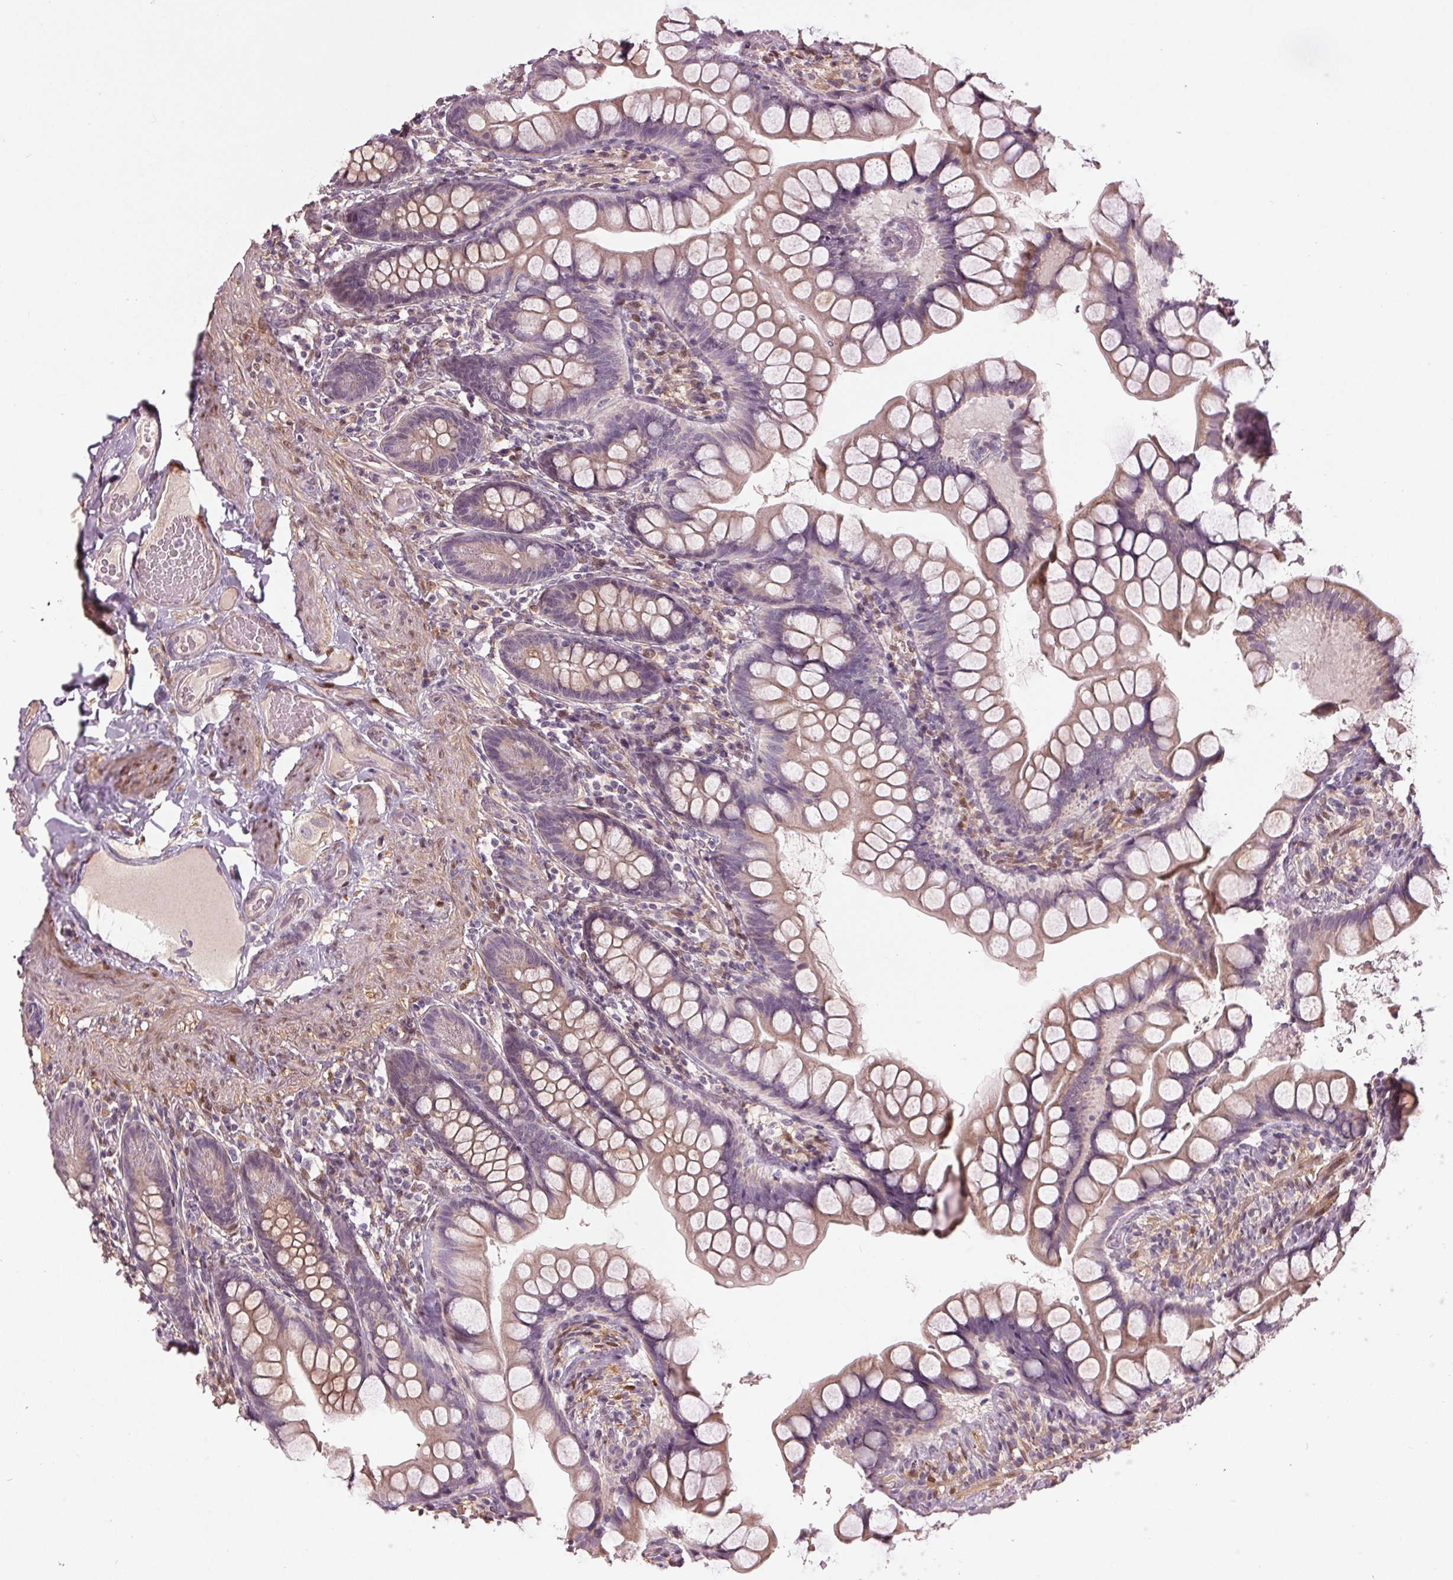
{"staining": {"intensity": "moderate", "quantity": "25%-75%", "location": "cytoplasmic/membranous"}, "tissue": "small intestine", "cell_type": "Glandular cells", "image_type": "normal", "snomed": [{"axis": "morphology", "description": "Normal tissue, NOS"}, {"axis": "topography", "description": "Small intestine"}], "caption": "Approximately 25%-75% of glandular cells in unremarkable human small intestine demonstrate moderate cytoplasmic/membranous protein expression as visualized by brown immunohistochemical staining.", "gene": "ZNF605", "patient": {"sex": "male", "age": 70}}